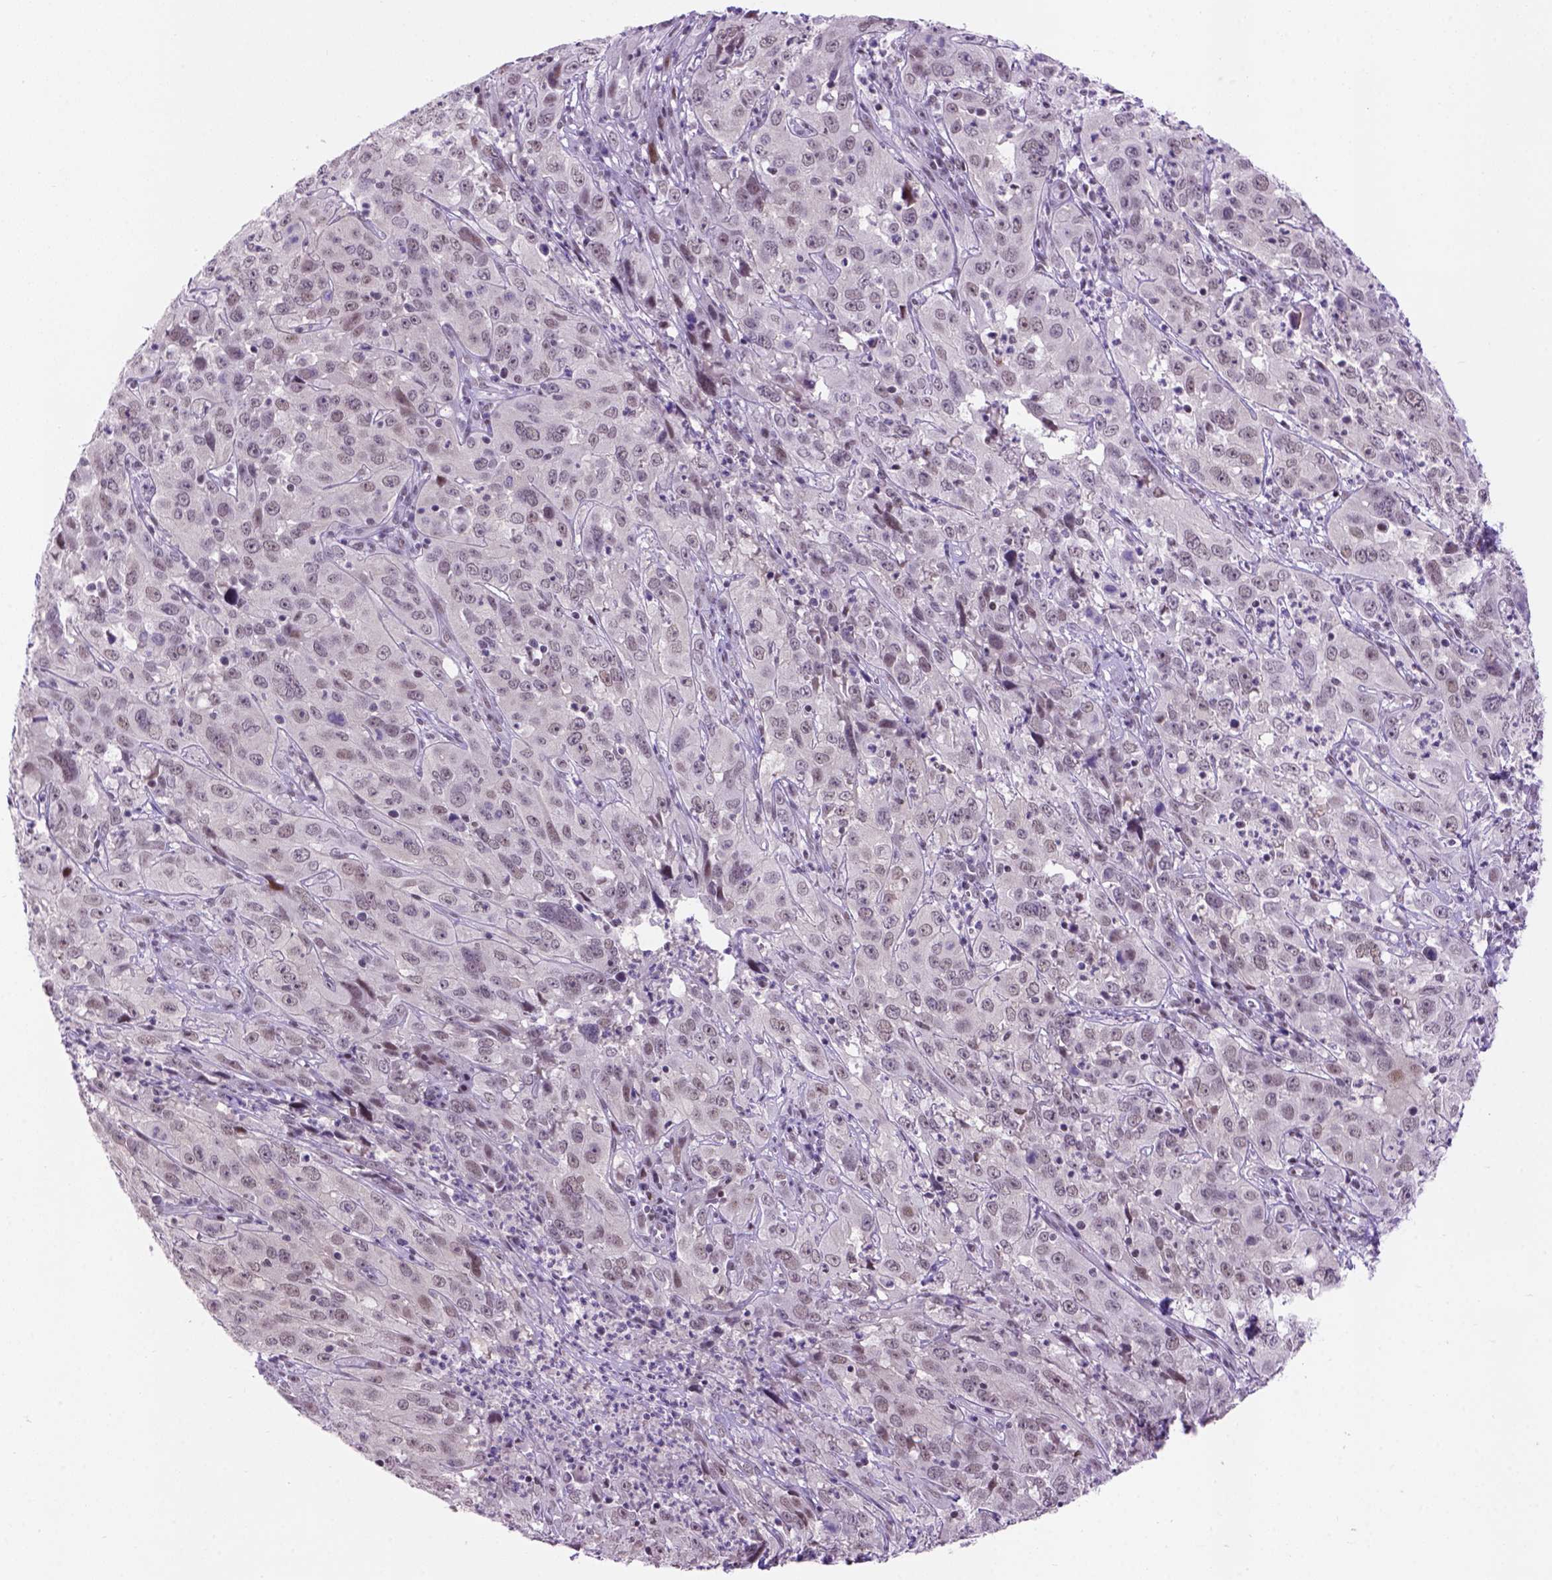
{"staining": {"intensity": "weak", "quantity": "<25%", "location": "nuclear"}, "tissue": "cervical cancer", "cell_type": "Tumor cells", "image_type": "cancer", "snomed": [{"axis": "morphology", "description": "Squamous cell carcinoma, NOS"}, {"axis": "topography", "description": "Cervix"}], "caption": "The photomicrograph reveals no staining of tumor cells in cervical squamous cell carcinoma.", "gene": "TBPL1", "patient": {"sex": "female", "age": 32}}